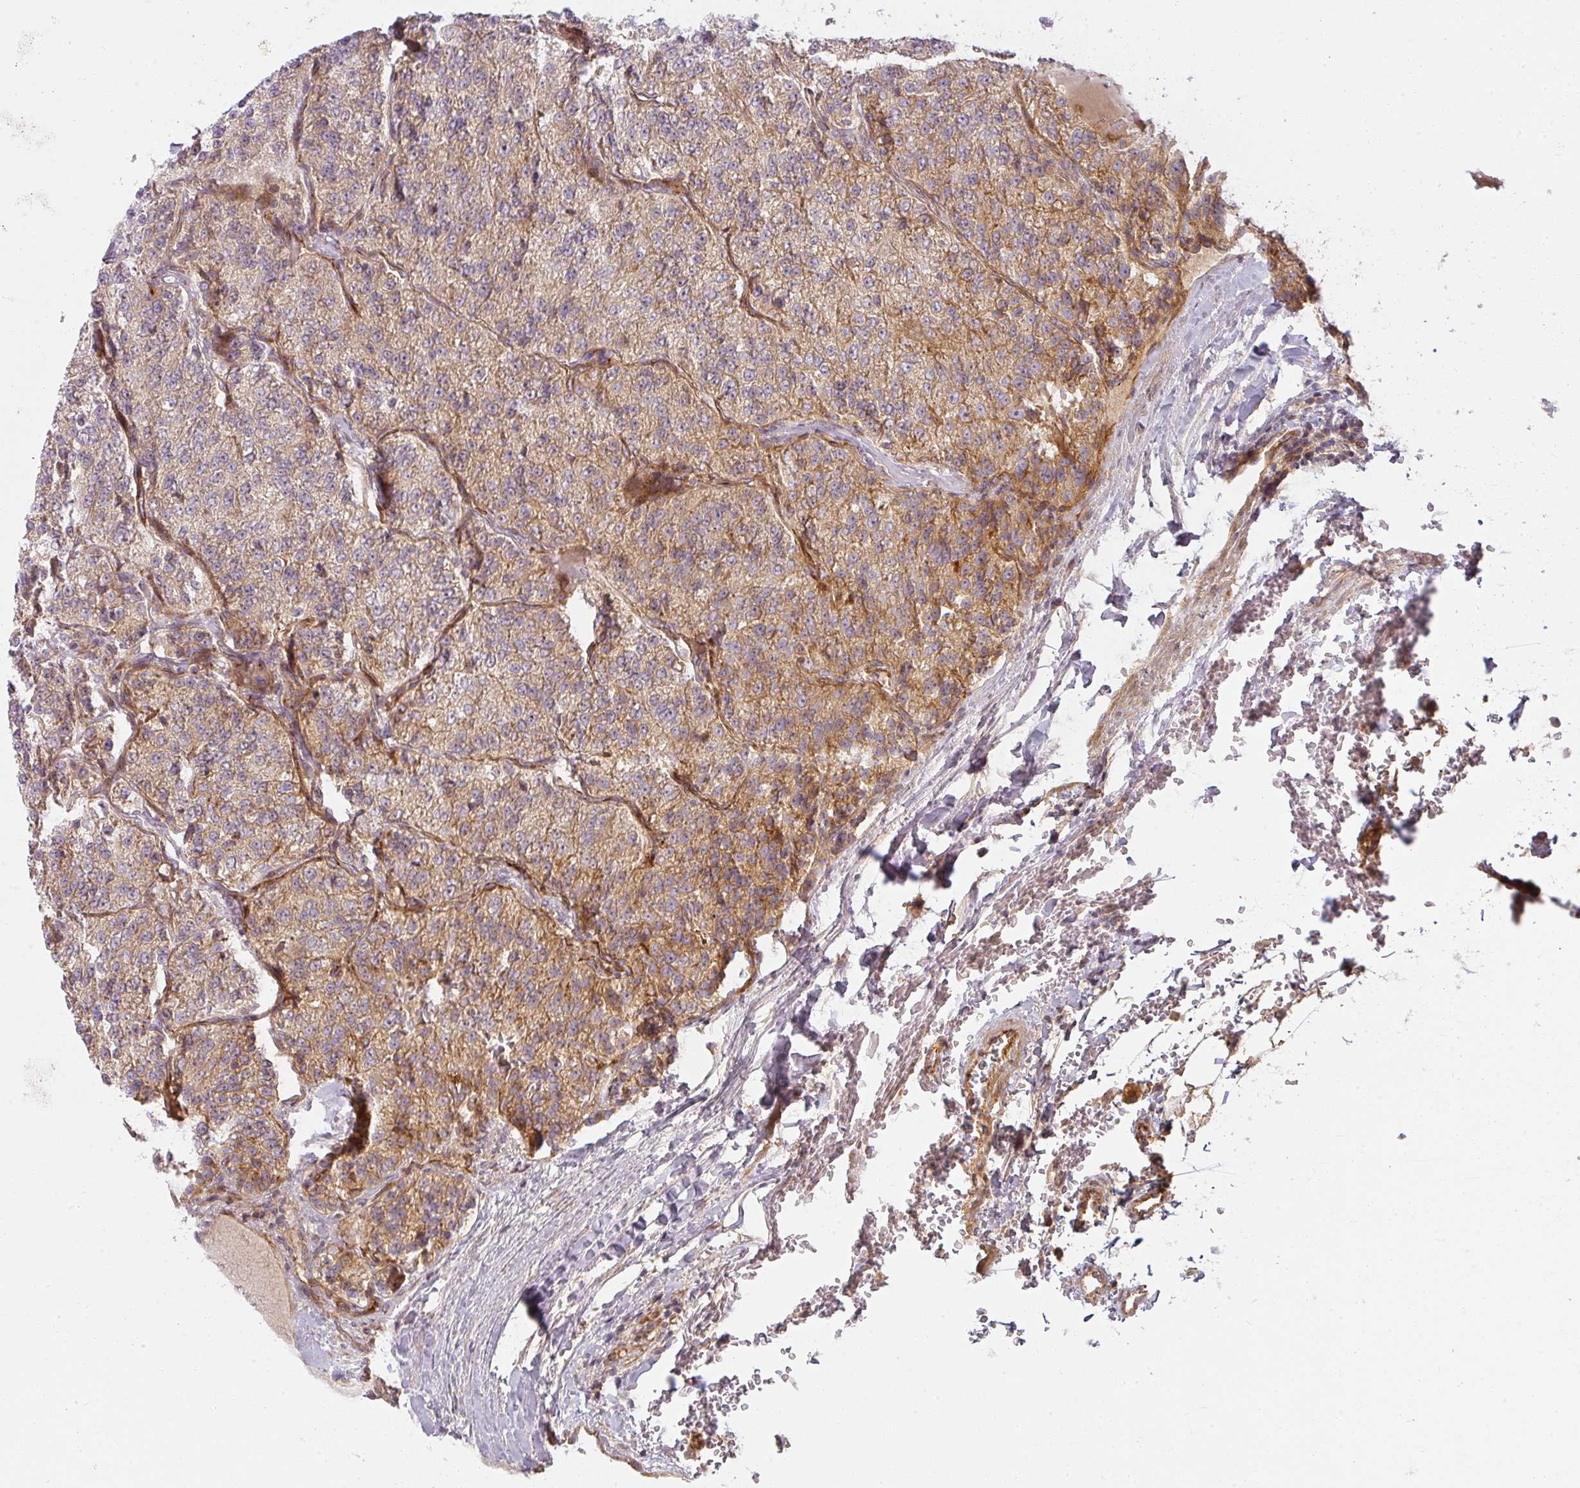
{"staining": {"intensity": "weak", "quantity": ">75%", "location": "cytoplasmic/membranous"}, "tissue": "renal cancer", "cell_type": "Tumor cells", "image_type": "cancer", "snomed": [{"axis": "morphology", "description": "Adenocarcinoma, NOS"}, {"axis": "topography", "description": "Kidney"}], "caption": "Renal cancer stained with IHC demonstrates weak cytoplasmic/membranous expression in about >75% of tumor cells.", "gene": "CNOT1", "patient": {"sex": "female", "age": 63}}